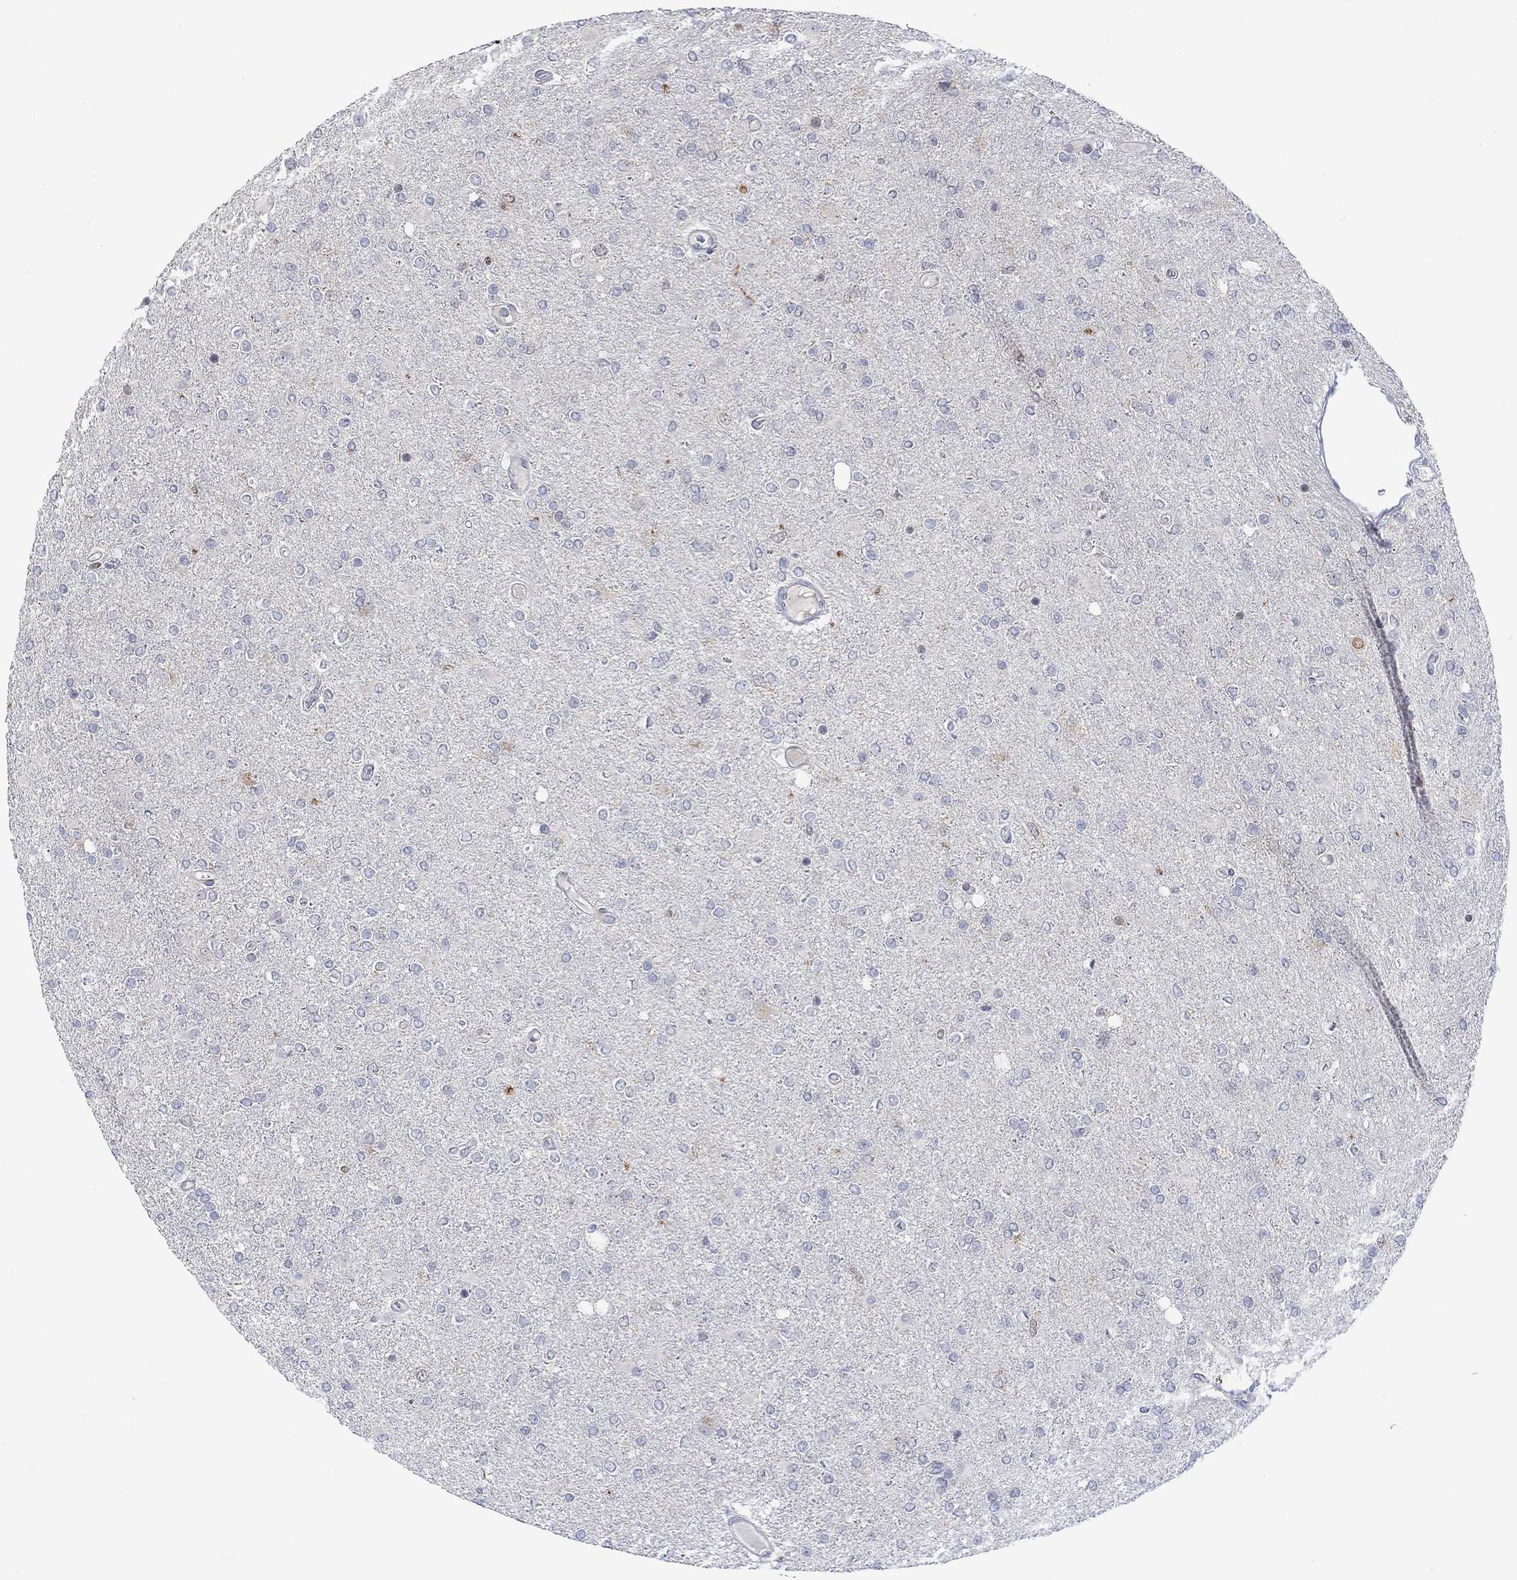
{"staining": {"intensity": "negative", "quantity": "none", "location": "none"}, "tissue": "glioma", "cell_type": "Tumor cells", "image_type": "cancer", "snomed": [{"axis": "morphology", "description": "Glioma, malignant, High grade"}, {"axis": "topography", "description": "Cerebral cortex"}], "caption": "Immunohistochemistry (IHC) histopathology image of neoplastic tissue: human malignant glioma (high-grade) stained with DAB (3,3'-diaminobenzidine) demonstrates no significant protein staining in tumor cells. (Brightfield microscopy of DAB immunohistochemistry (IHC) at high magnification).", "gene": "DCX", "patient": {"sex": "male", "age": 70}}